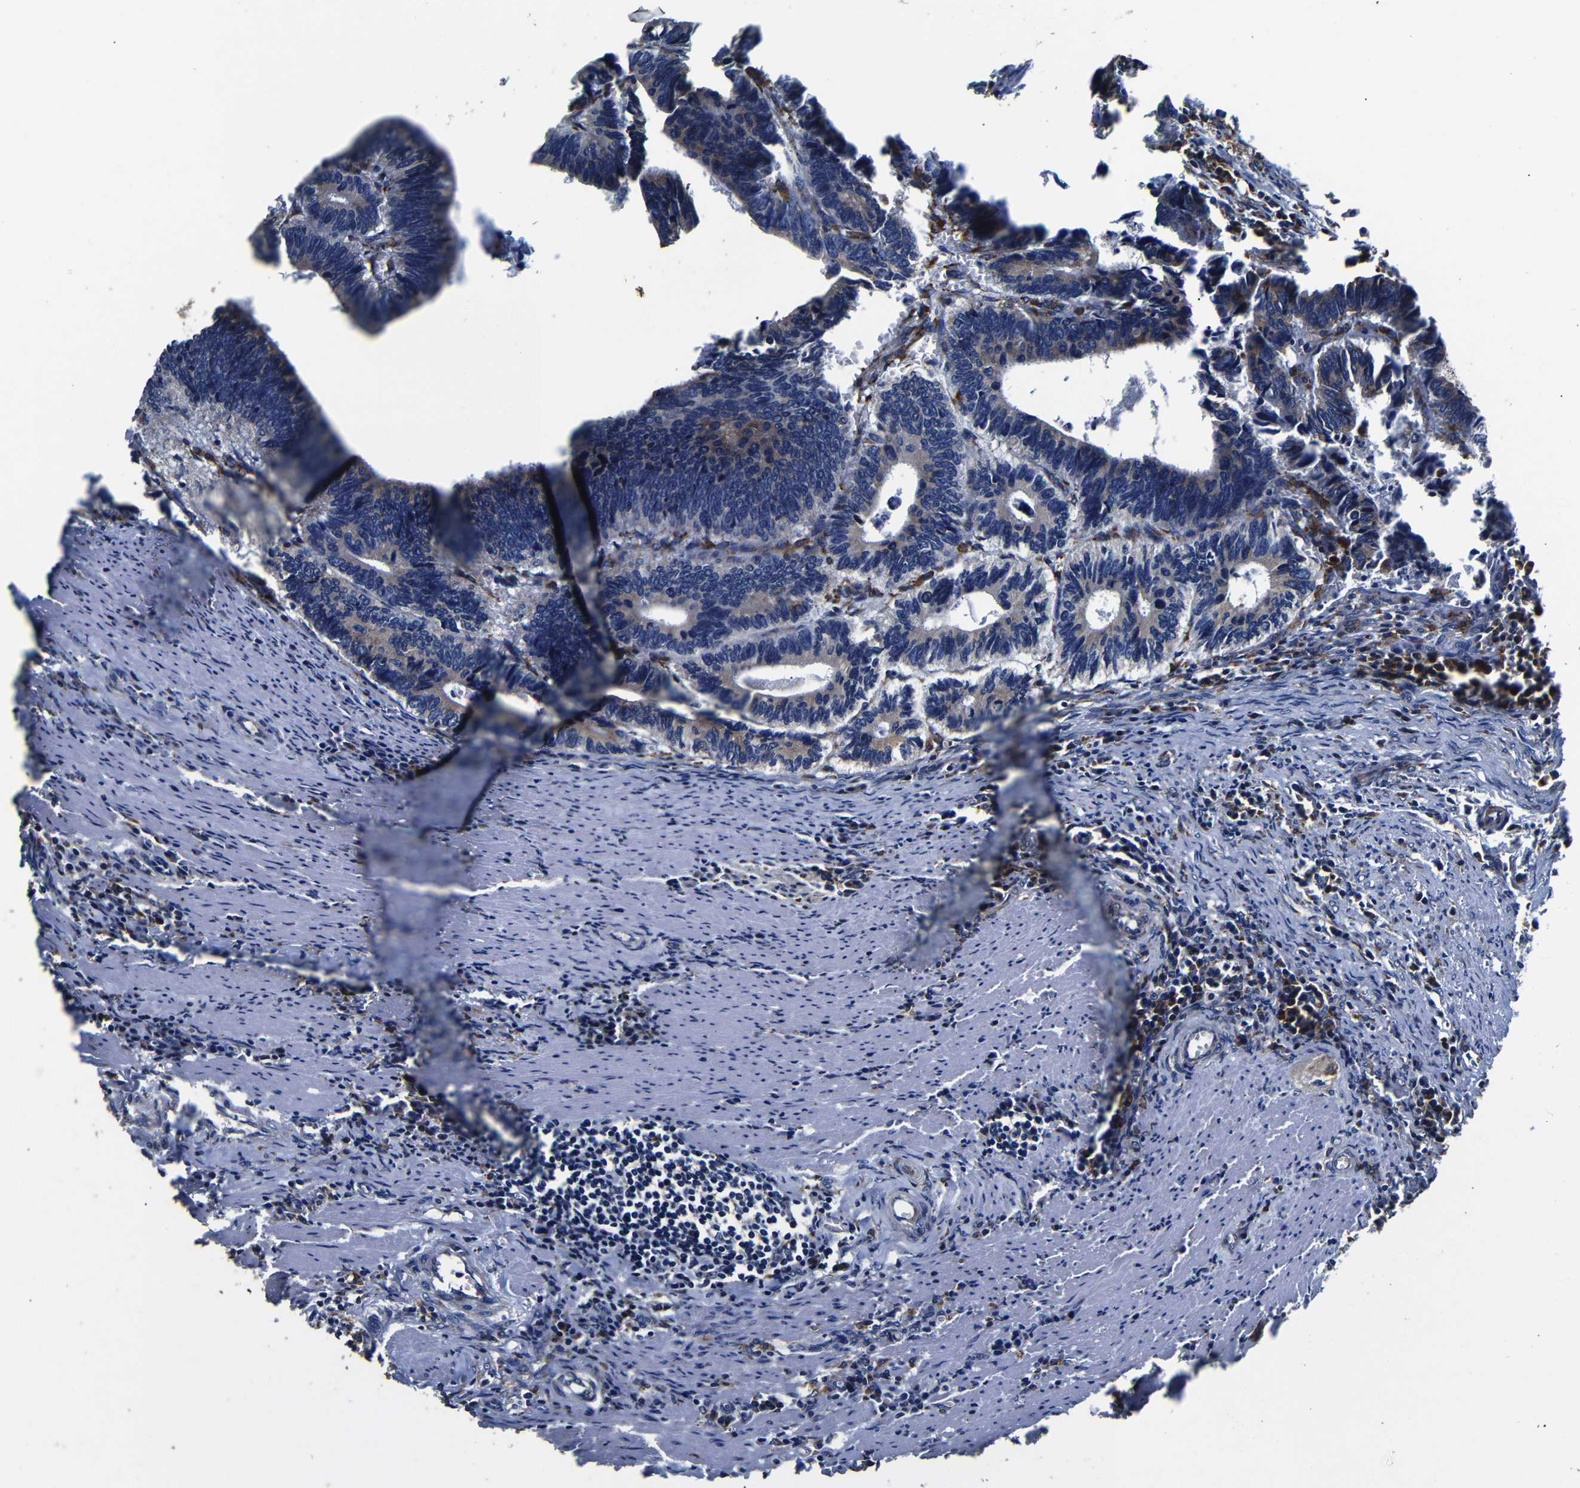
{"staining": {"intensity": "moderate", "quantity": "25%-75%", "location": "cytoplasmic/membranous"}, "tissue": "colorectal cancer", "cell_type": "Tumor cells", "image_type": "cancer", "snomed": [{"axis": "morphology", "description": "Adenocarcinoma, NOS"}, {"axis": "topography", "description": "Colon"}], "caption": "Tumor cells reveal medium levels of moderate cytoplasmic/membranous positivity in about 25%-75% of cells in human colorectal cancer.", "gene": "SCN9A", "patient": {"sex": "male", "age": 72}}